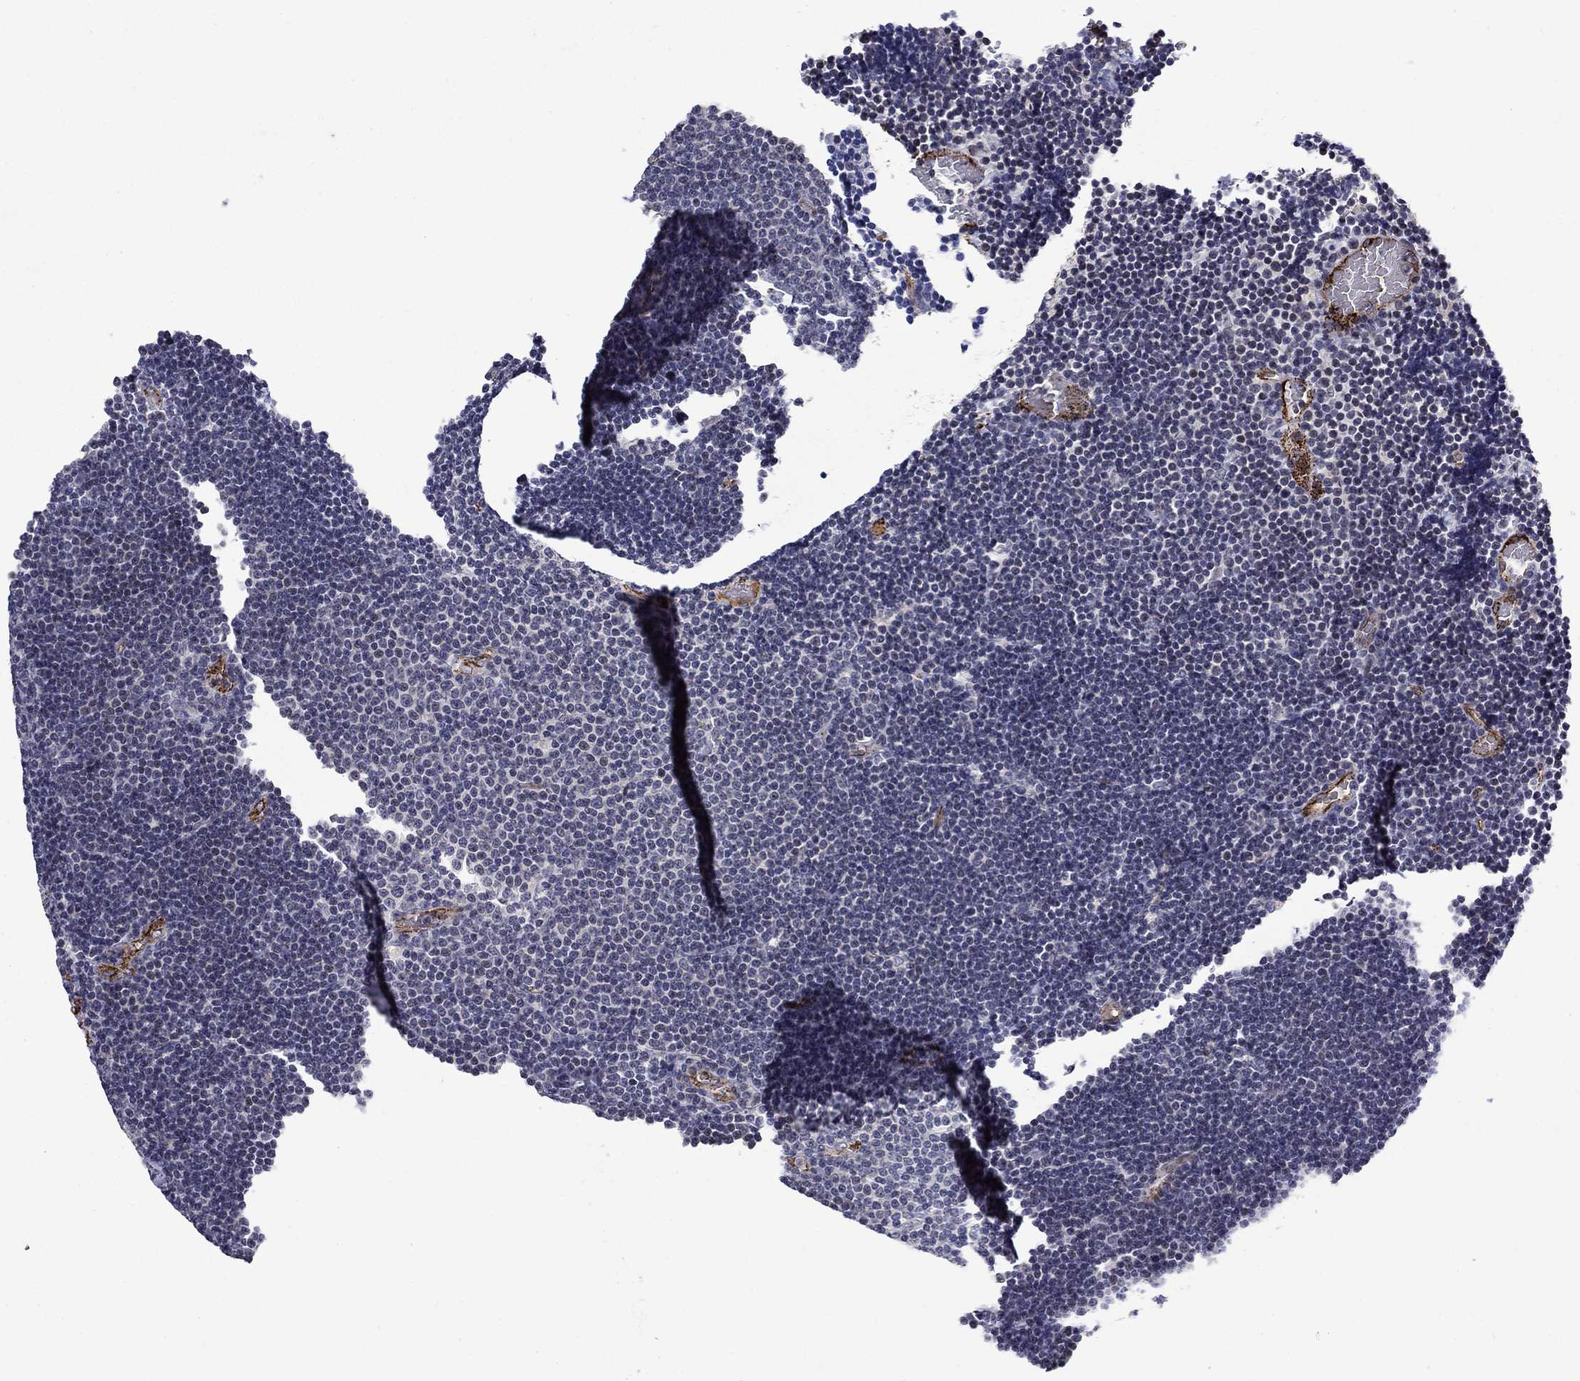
{"staining": {"intensity": "negative", "quantity": "none", "location": "none"}, "tissue": "lymphoma", "cell_type": "Tumor cells", "image_type": "cancer", "snomed": [{"axis": "morphology", "description": "Malignant lymphoma, non-Hodgkin's type, Low grade"}, {"axis": "topography", "description": "Brain"}], "caption": "This is a image of immunohistochemistry staining of low-grade malignant lymphoma, non-Hodgkin's type, which shows no staining in tumor cells.", "gene": "SLITRK1", "patient": {"sex": "female", "age": 66}}